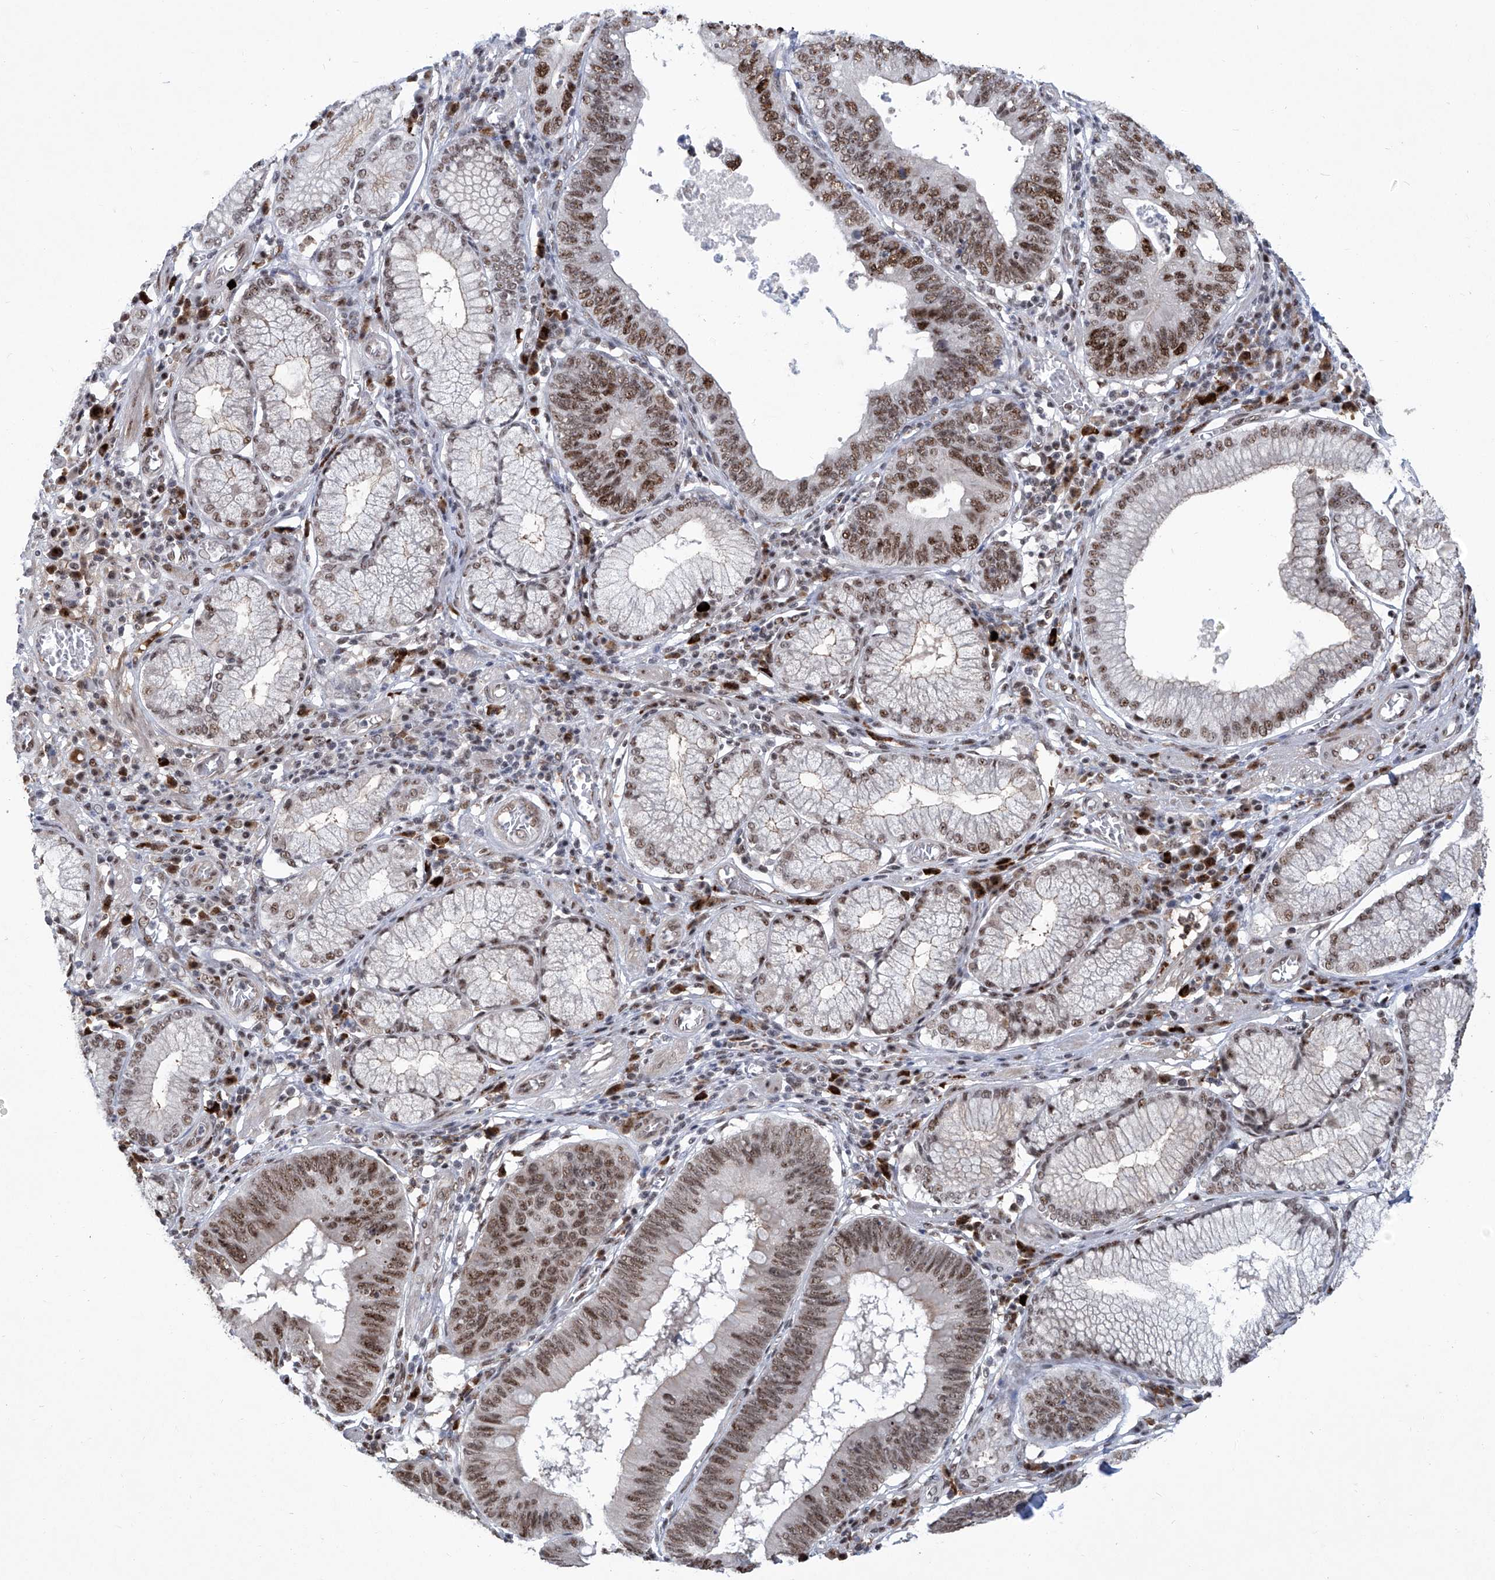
{"staining": {"intensity": "moderate", "quantity": ">75%", "location": "nuclear"}, "tissue": "stomach cancer", "cell_type": "Tumor cells", "image_type": "cancer", "snomed": [{"axis": "morphology", "description": "Adenocarcinoma, NOS"}, {"axis": "topography", "description": "Stomach"}], "caption": "There is medium levels of moderate nuclear staining in tumor cells of stomach adenocarcinoma, as demonstrated by immunohistochemical staining (brown color).", "gene": "FBXL4", "patient": {"sex": "male", "age": 59}}